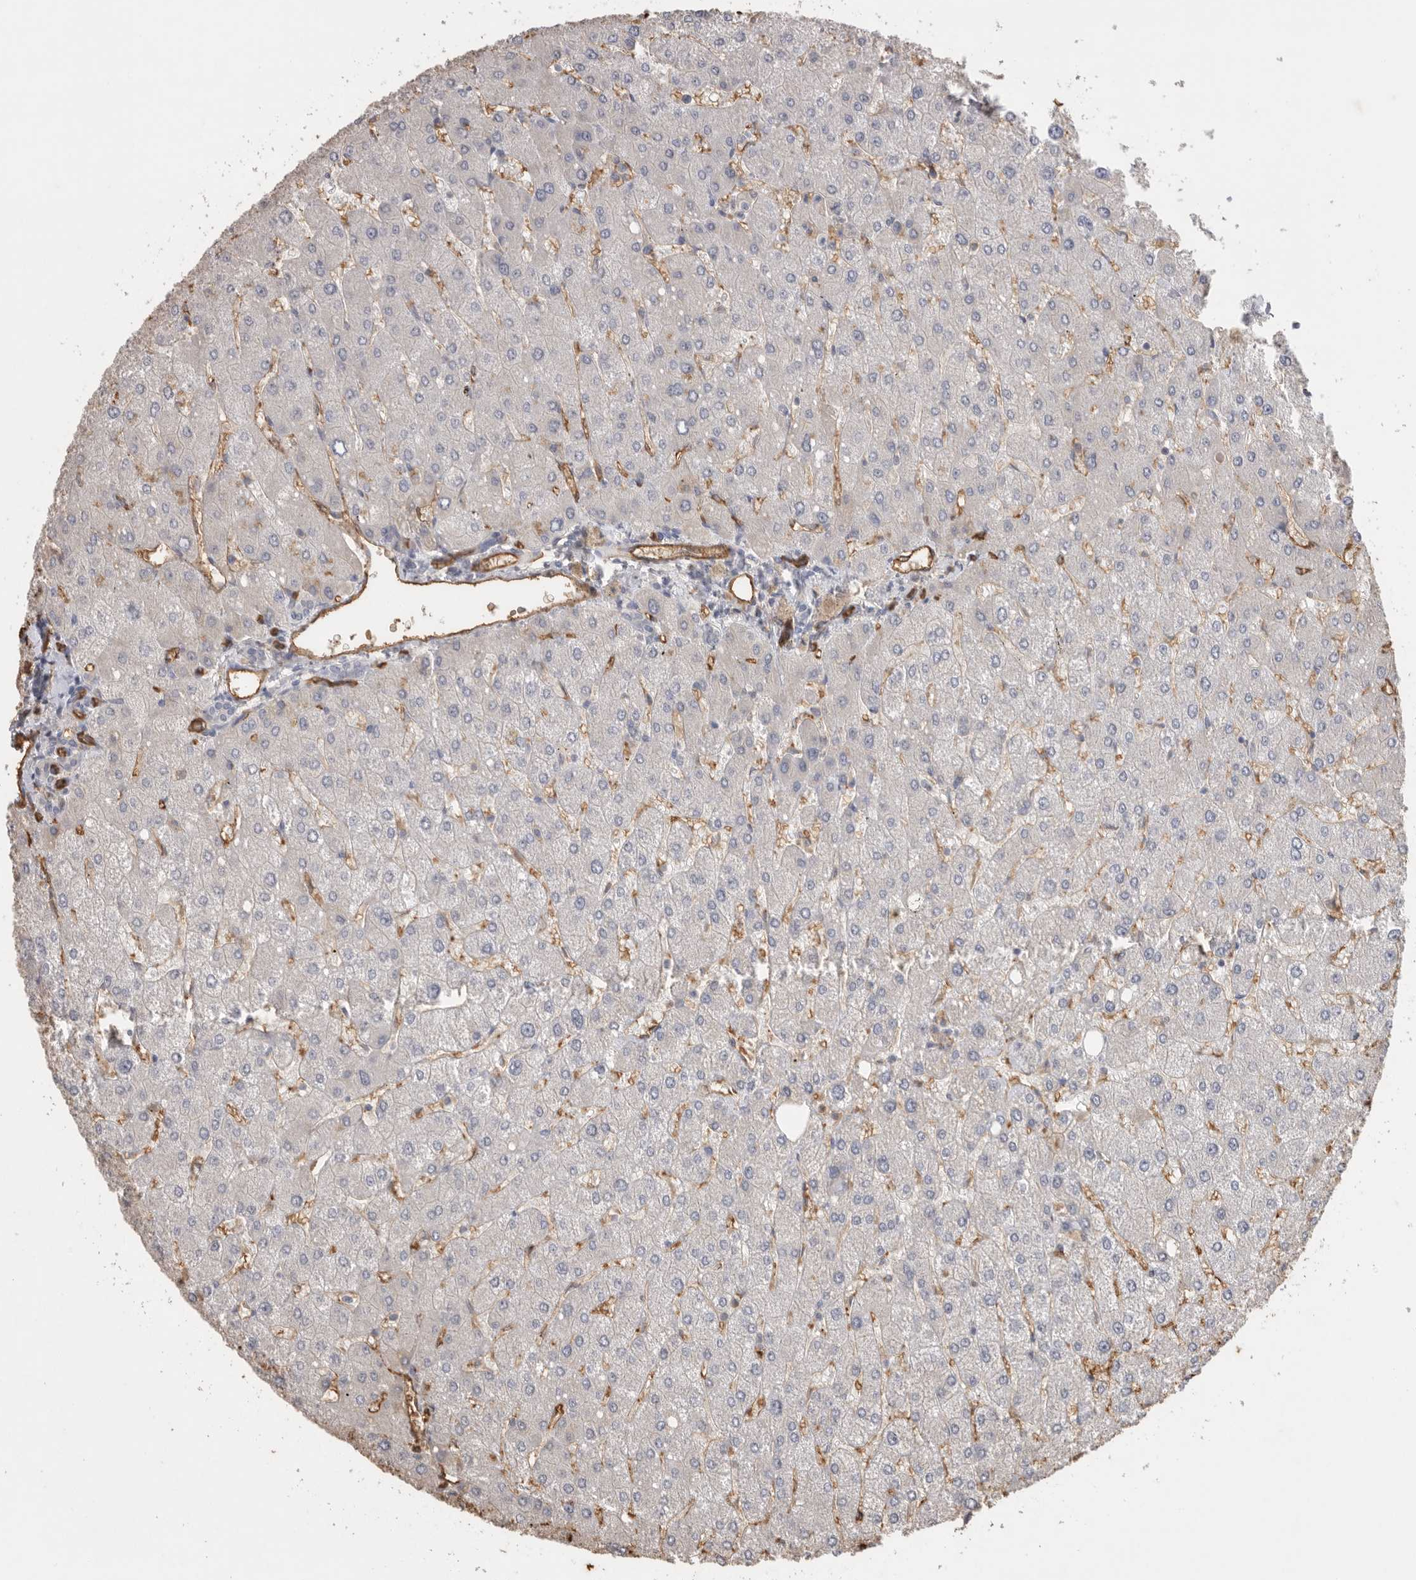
{"staining": {"intensity": "negative", "quantity": "none", "location": "none"}, "tissue": "liver", "cell_type": "Cholangiocytes", "image_type": "normal", "snomed": [{"axis": "morphology", "description": "Normal tissue, NOS"}, {"axis": "topography", "description": "Liver"}], "caption": "Cholangiocytes are negative for protein expression in unremarkable human liver. (DAB (3,3'-diaminobenzidine) immunohistochemistry, high magnification).", "gene": "IL27", "patient": {"sex": "male", "age": 55}}